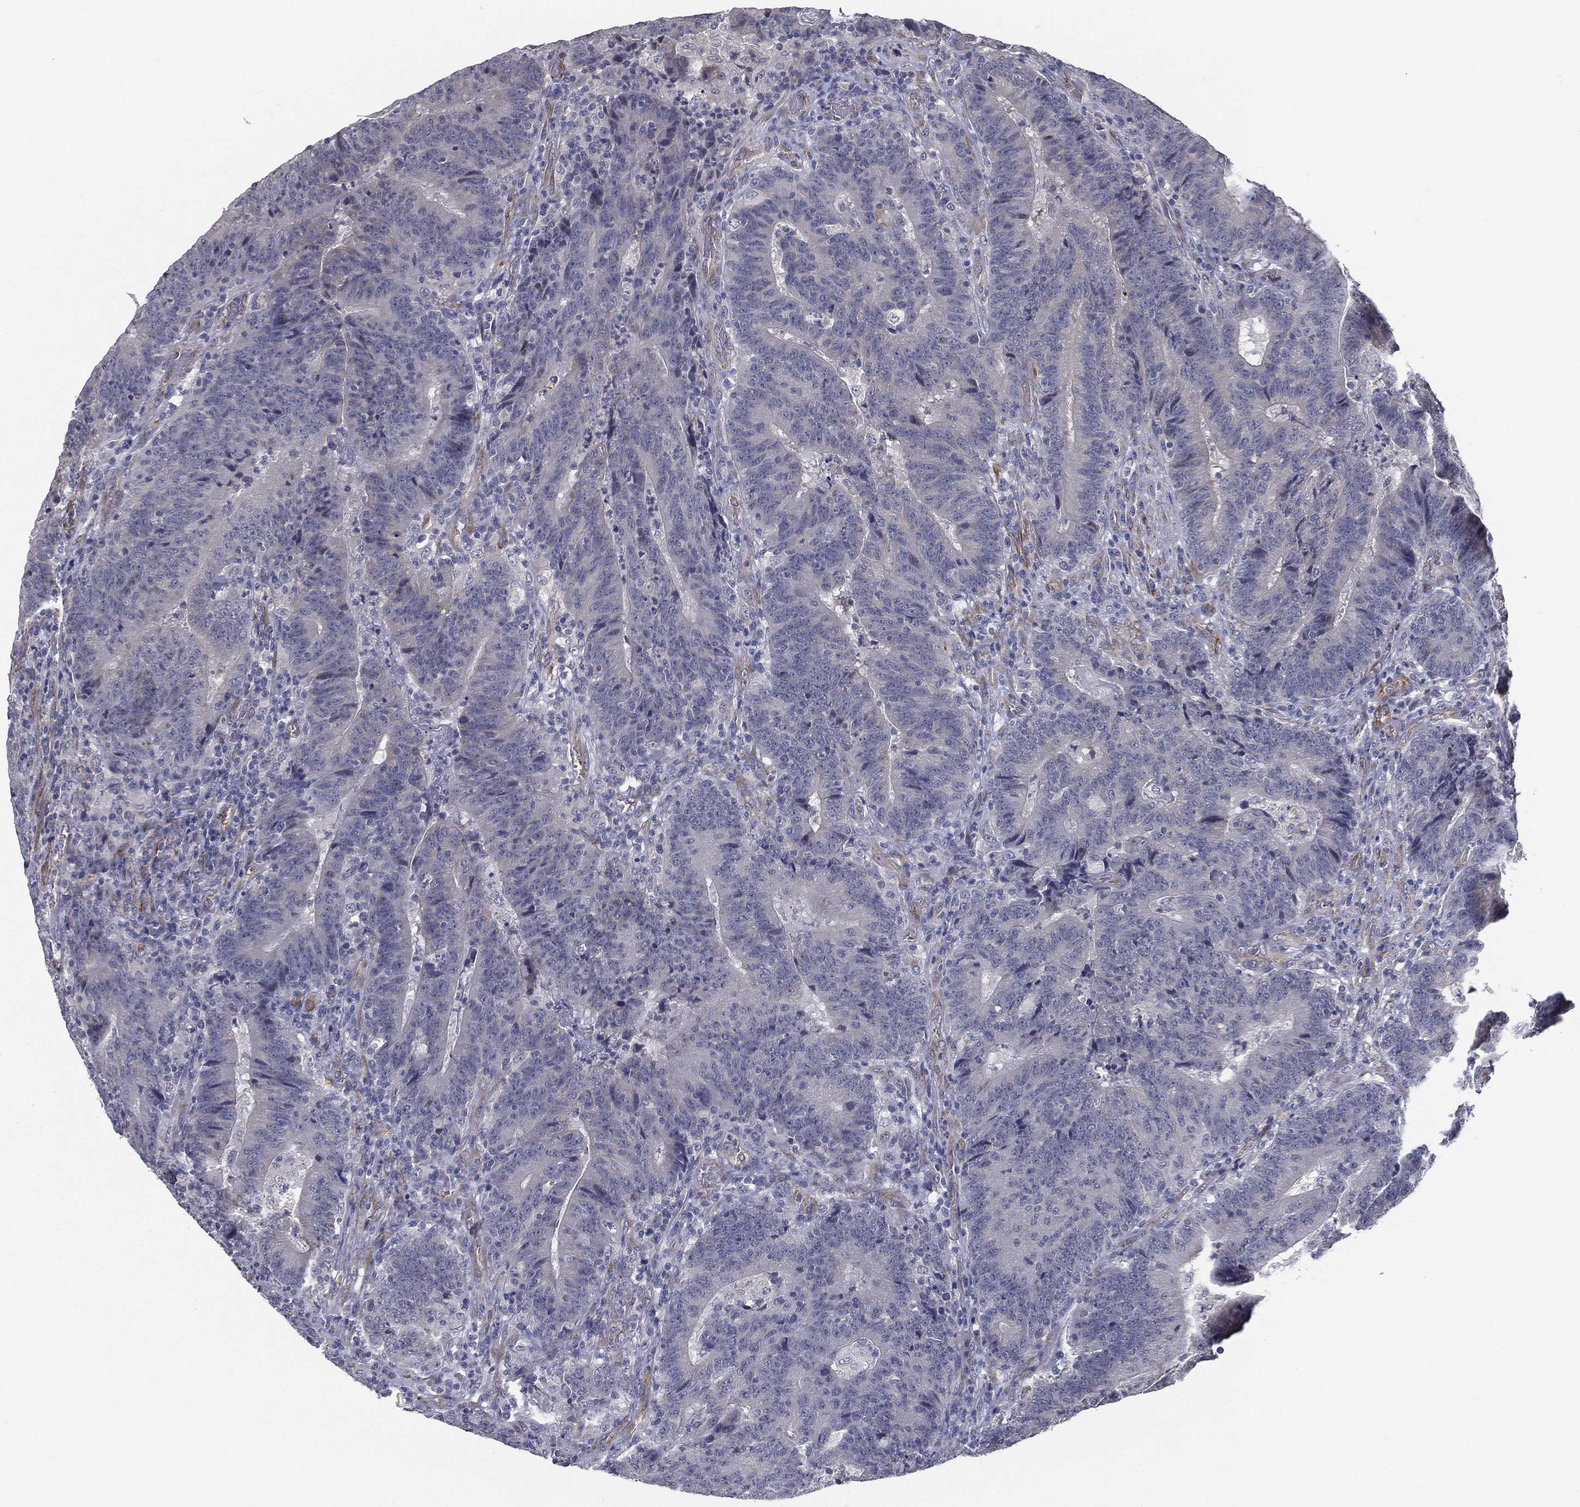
{"staining": {"intensity": "negative", "quantity": "none", "location": "none"}, "tissue": "colorectal cancer", "cell_type": "Tumor cells", "image_type": "cancer", "snomed": [{"axis": "morphology", "description": "Adenocarcinoma, NOS"}, {"axis": "topography", "description": "Colon"}], "caption": "DAB immunohistochemical staining of adenocarcinoma (colorectal) reveals no significant positivity in tumor cells.", "gene": "LRRC56", "patient": {"sex": "female", "age": 75}}